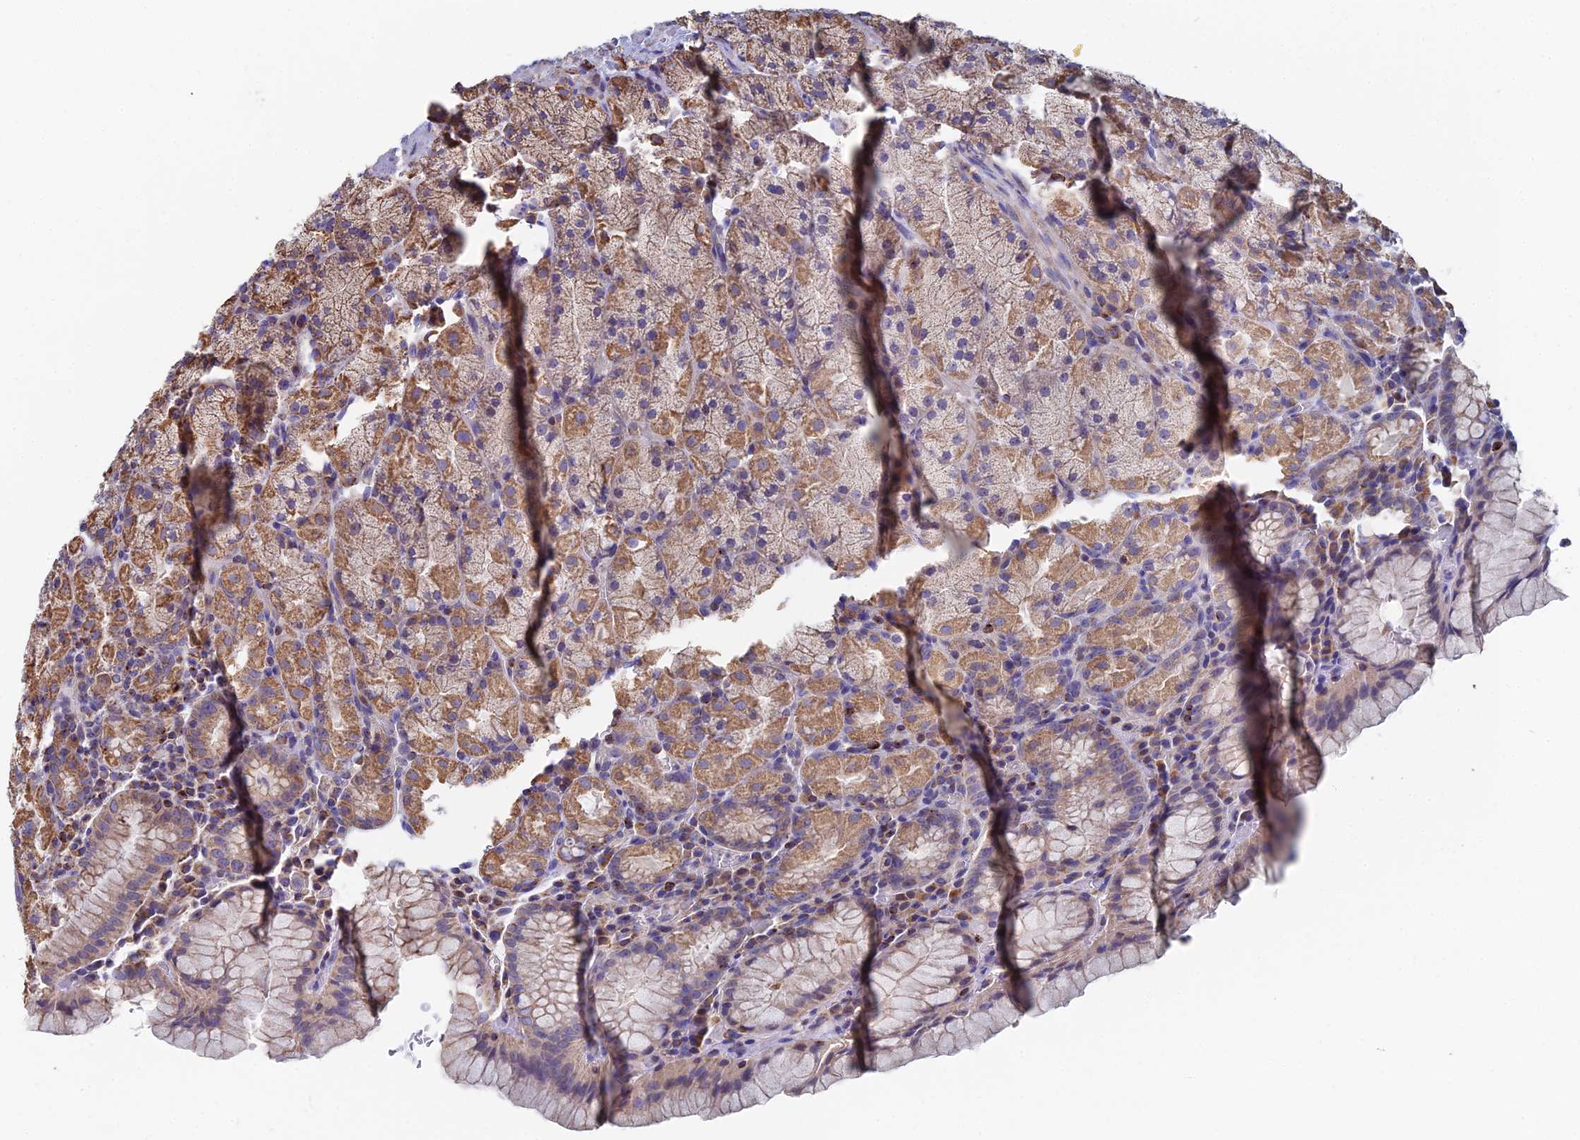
{"staining": {"intensity": "moderate", "quantity": ">75%", "location": "cytoplasmic/membranous"}, "tissue": "stomach", "cell_type": "Glandular cells", "image_type": "normal", "snomed": [{"axis": "morphology", "description": "Normal tissue, NOS"}, {"axis": "topography", "description": "Stomach, upper"}, {"axis": "topography", "description": "Stomach, lower"}], "caption": "Normal stomach shows moderate cytoplasmic/membranous positivity in about >75% of glandular cells.", "gene": "SPOCK2", "patient": {"sex": "male", "age": 80}}